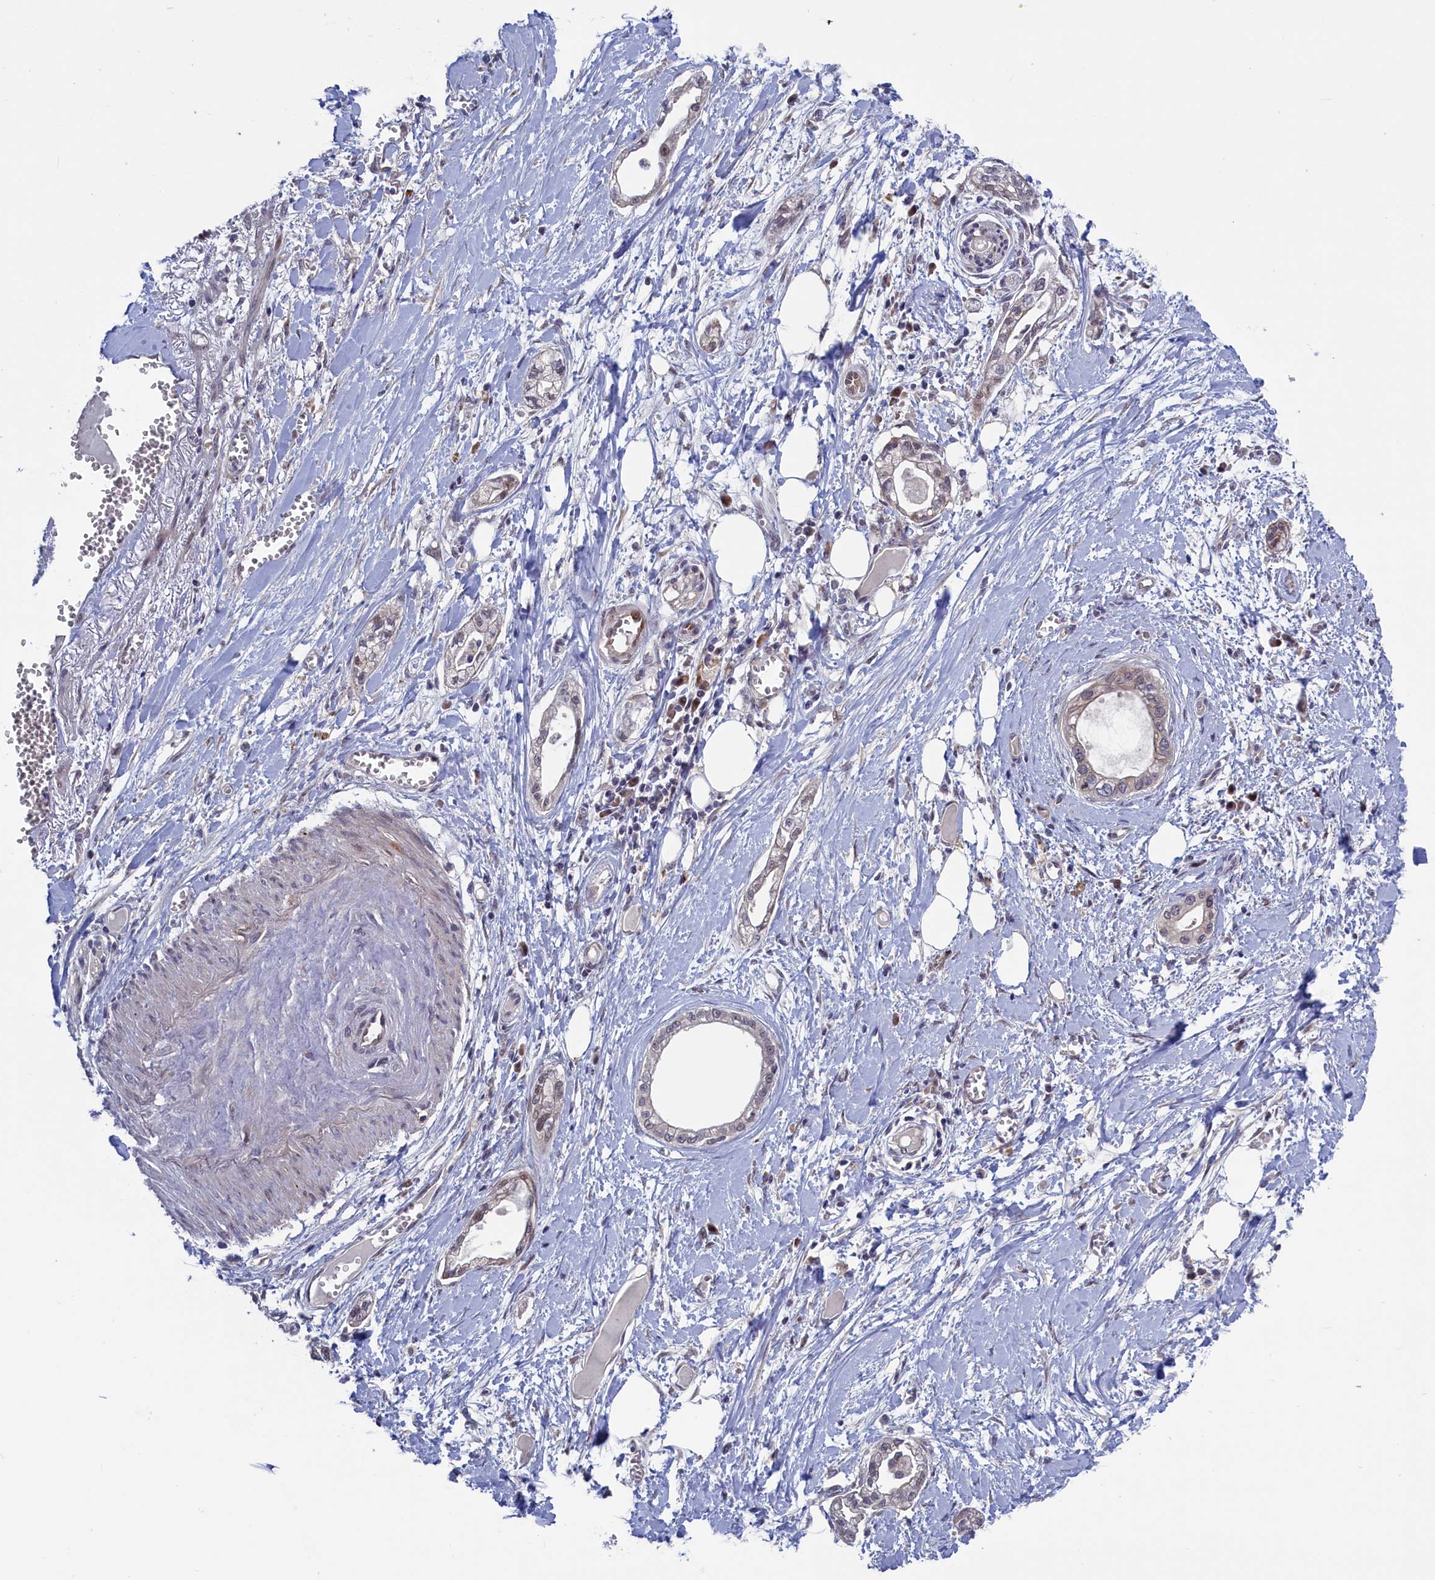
{"staining": {"intensity": "negative", "quantity": "none", "location": "none"}, "tissue": "pancreatic cancer", "cell_type": "Tumor cells", "image_type": "cancer", "snomed": [{"axis": "morphology", "description": "Adenocarcinoma, NOS"}, {"axis": "topography", "description": "Pancreas"}], "caption": "A micrograph of pancreatic cancer (adenocarcinoma) stained for a protein shows no brown staining in tumor cells.", "gene": "LSG1", "patient": {"sex": "male", "age": 68}}